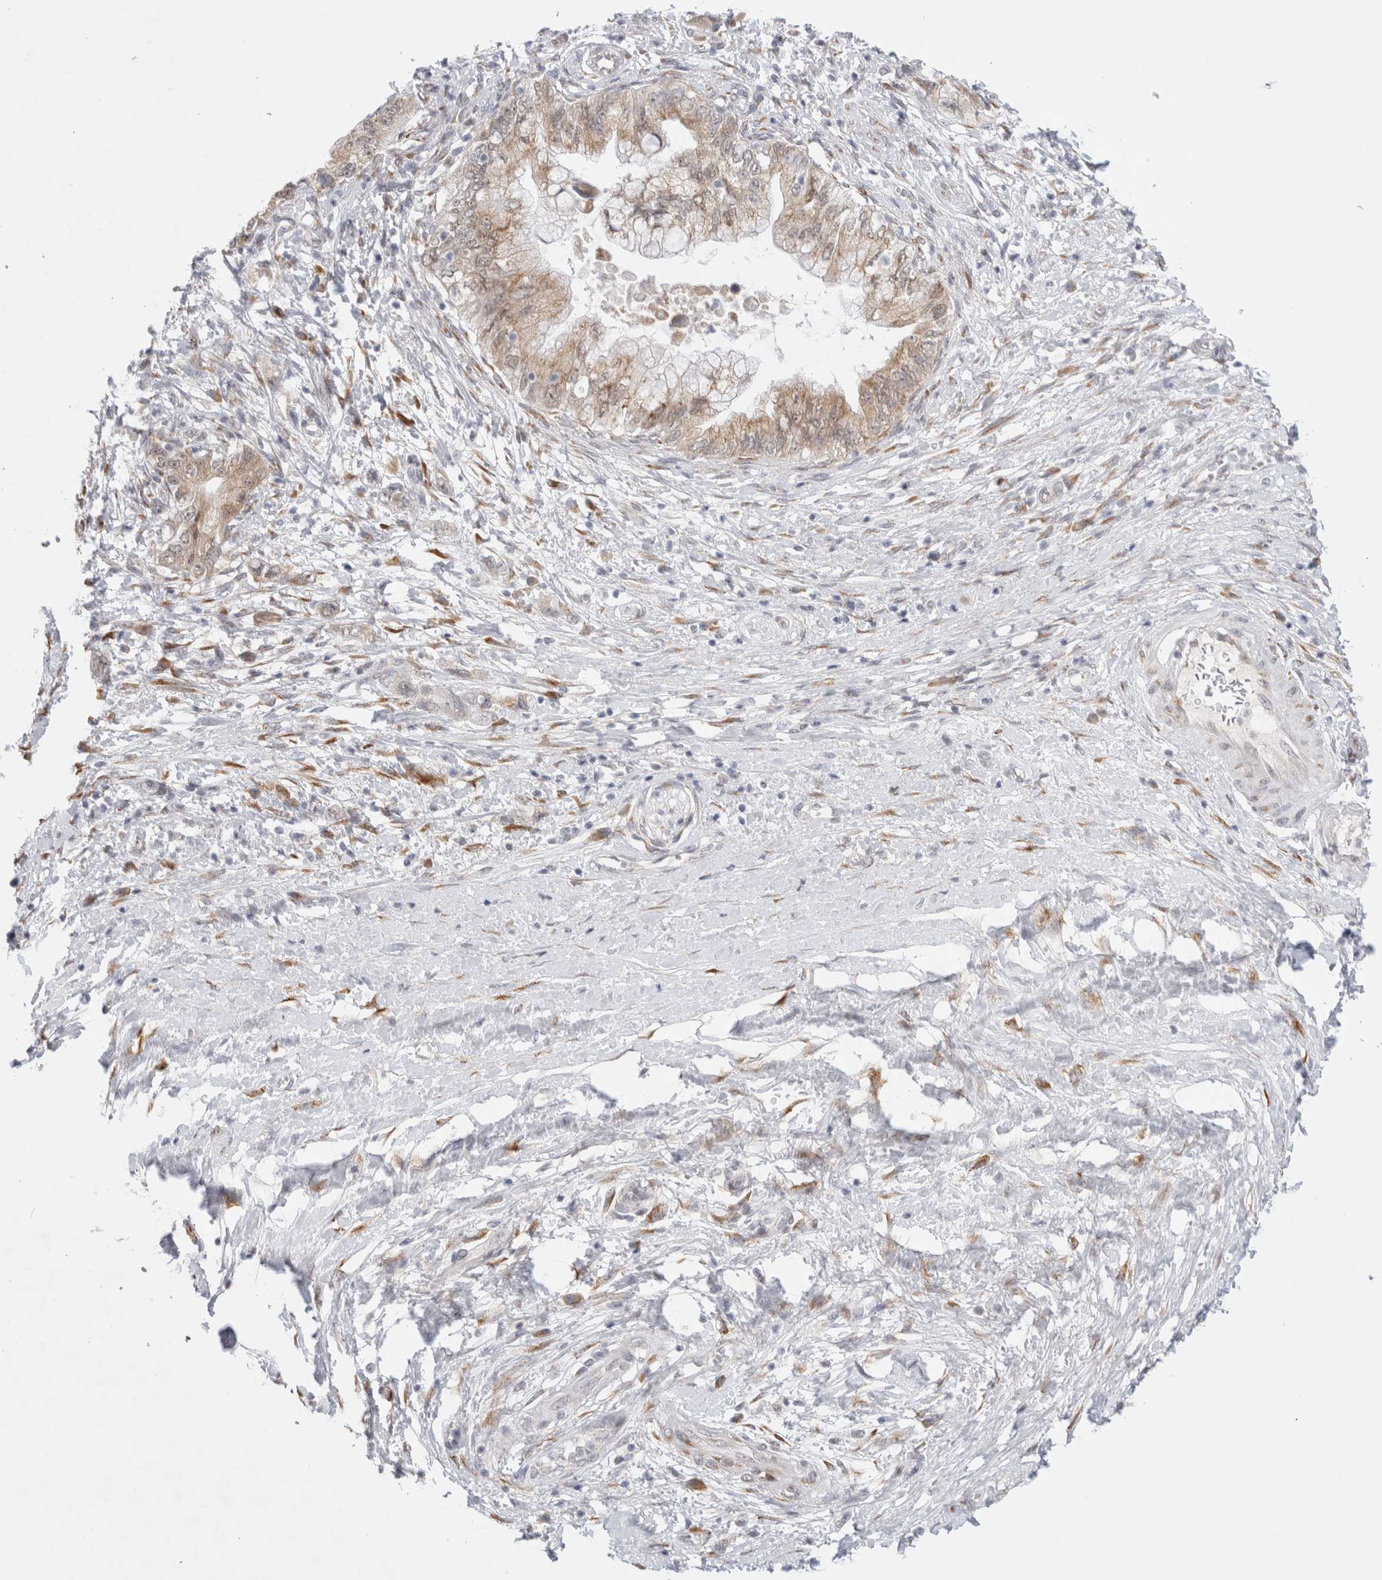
{"staining": {"intensity": "weak", "quantity": ">75%", "location": "cytoplasmic/membranous"}, "tissue": "pancreatic cancer", "cell_type": "Tumor cells", "image_type": "cancer", "snomed": [{"axis": "morphology", "description": "Adenocarcinoma, NOS"}, {"axis": "topography", "description": "Pancreas"}], "caption": "Immunohistochemical staining of pancreatic adenocarcinoma exhibits low levels of weak cytoplasmic/membranous staining in about >75% of tumor cells.", "gene": "TRMT1L", "patient": {"sex": "female", "age": 73}}